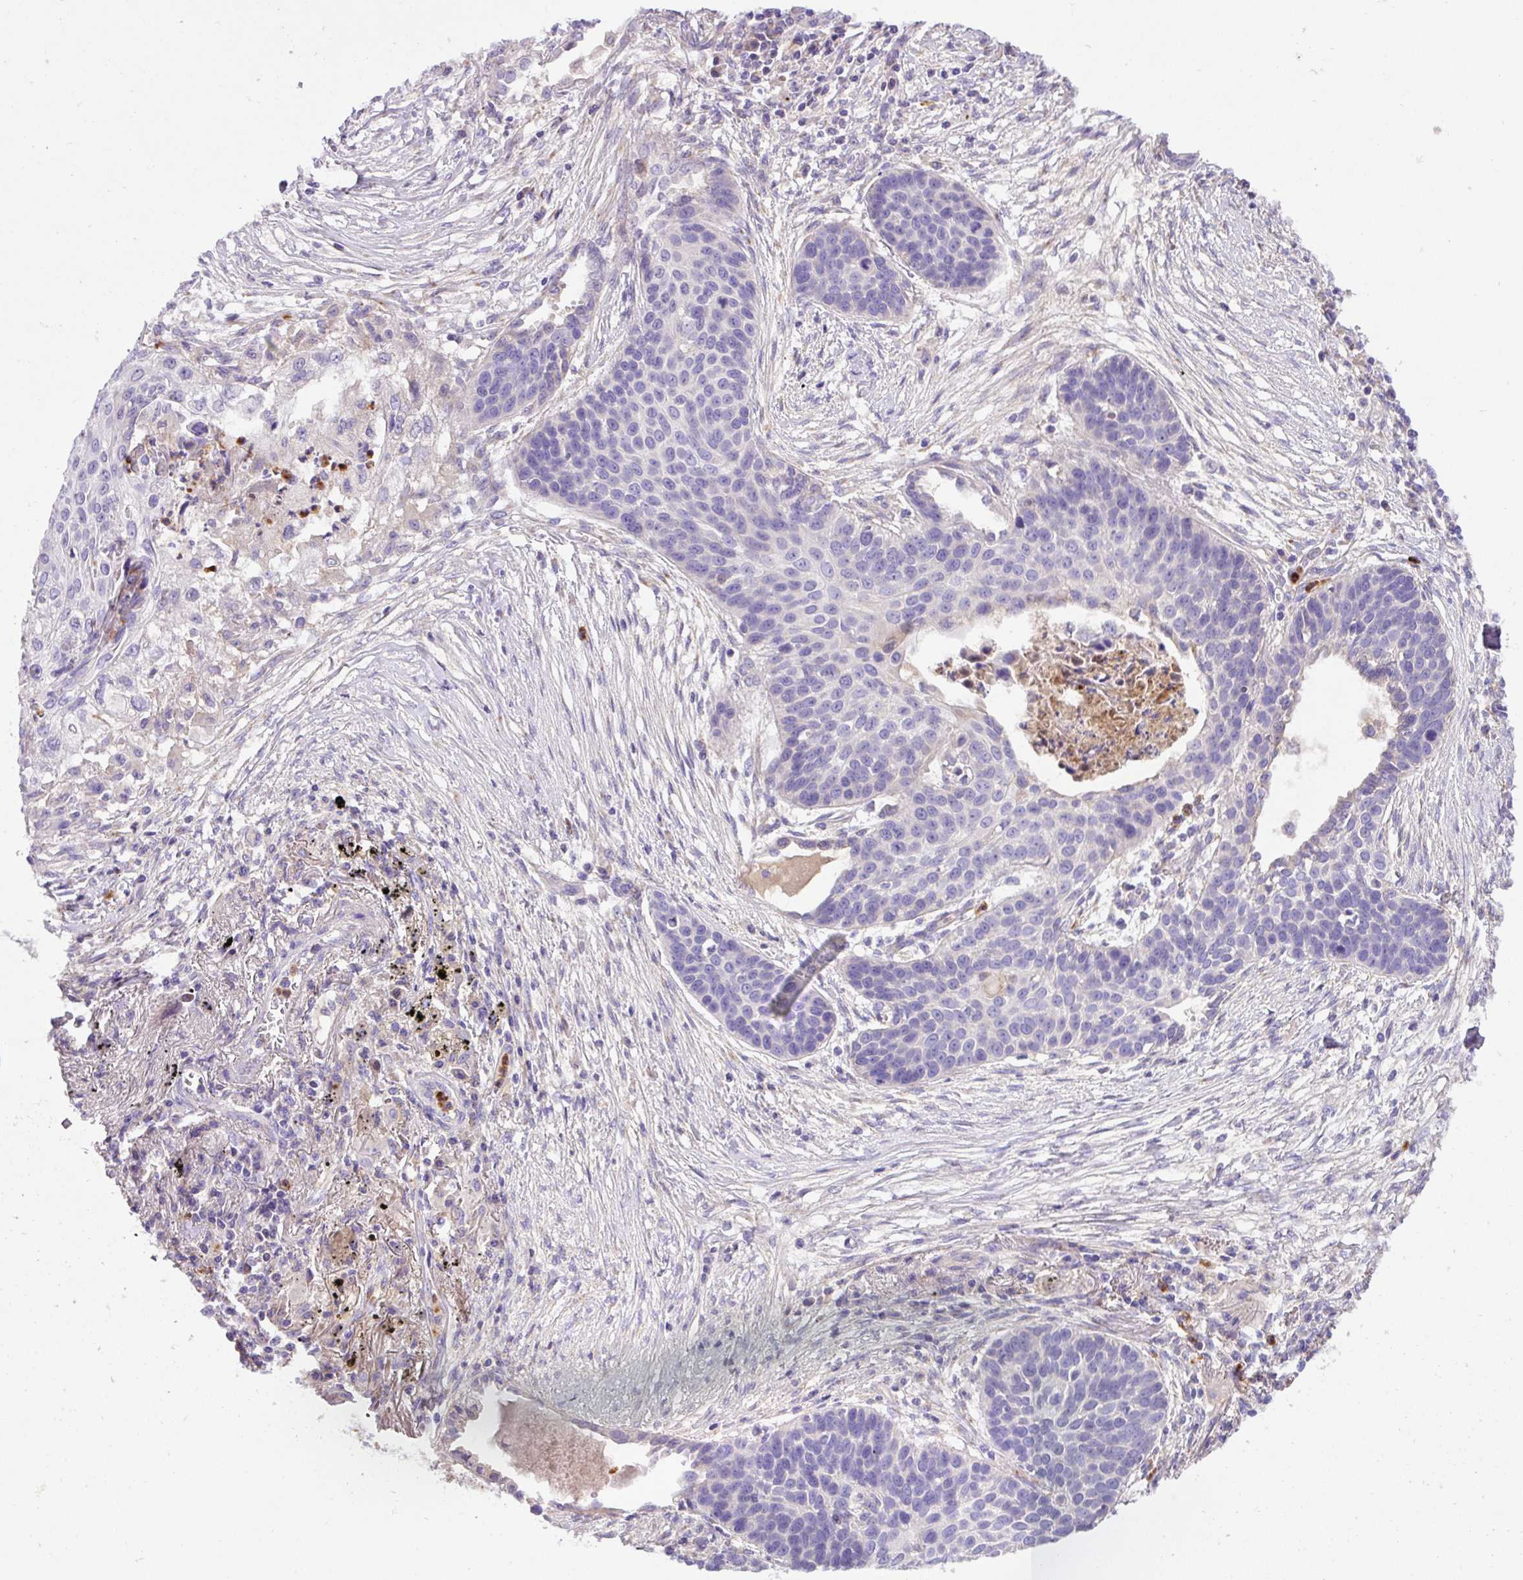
{"staining": {"intensity": "negative", "quantity": "none", "location": "none"}, "tissue": "lung cancer", "cell_type": "Tumor cells", "image_type": "cancer", "snomed": [{"axis": "morphology", "description": "Squamous cell carcinoma, NOS"}, {"axis": "topography", "description": "Lung"}], "caption": "Lung squamous cell carcinoma was stained to show a protein in brown. There is no significant positivity in tumor cells.", "gene": "CRISP3", "patient": {"sex": "male", "age": 71}}